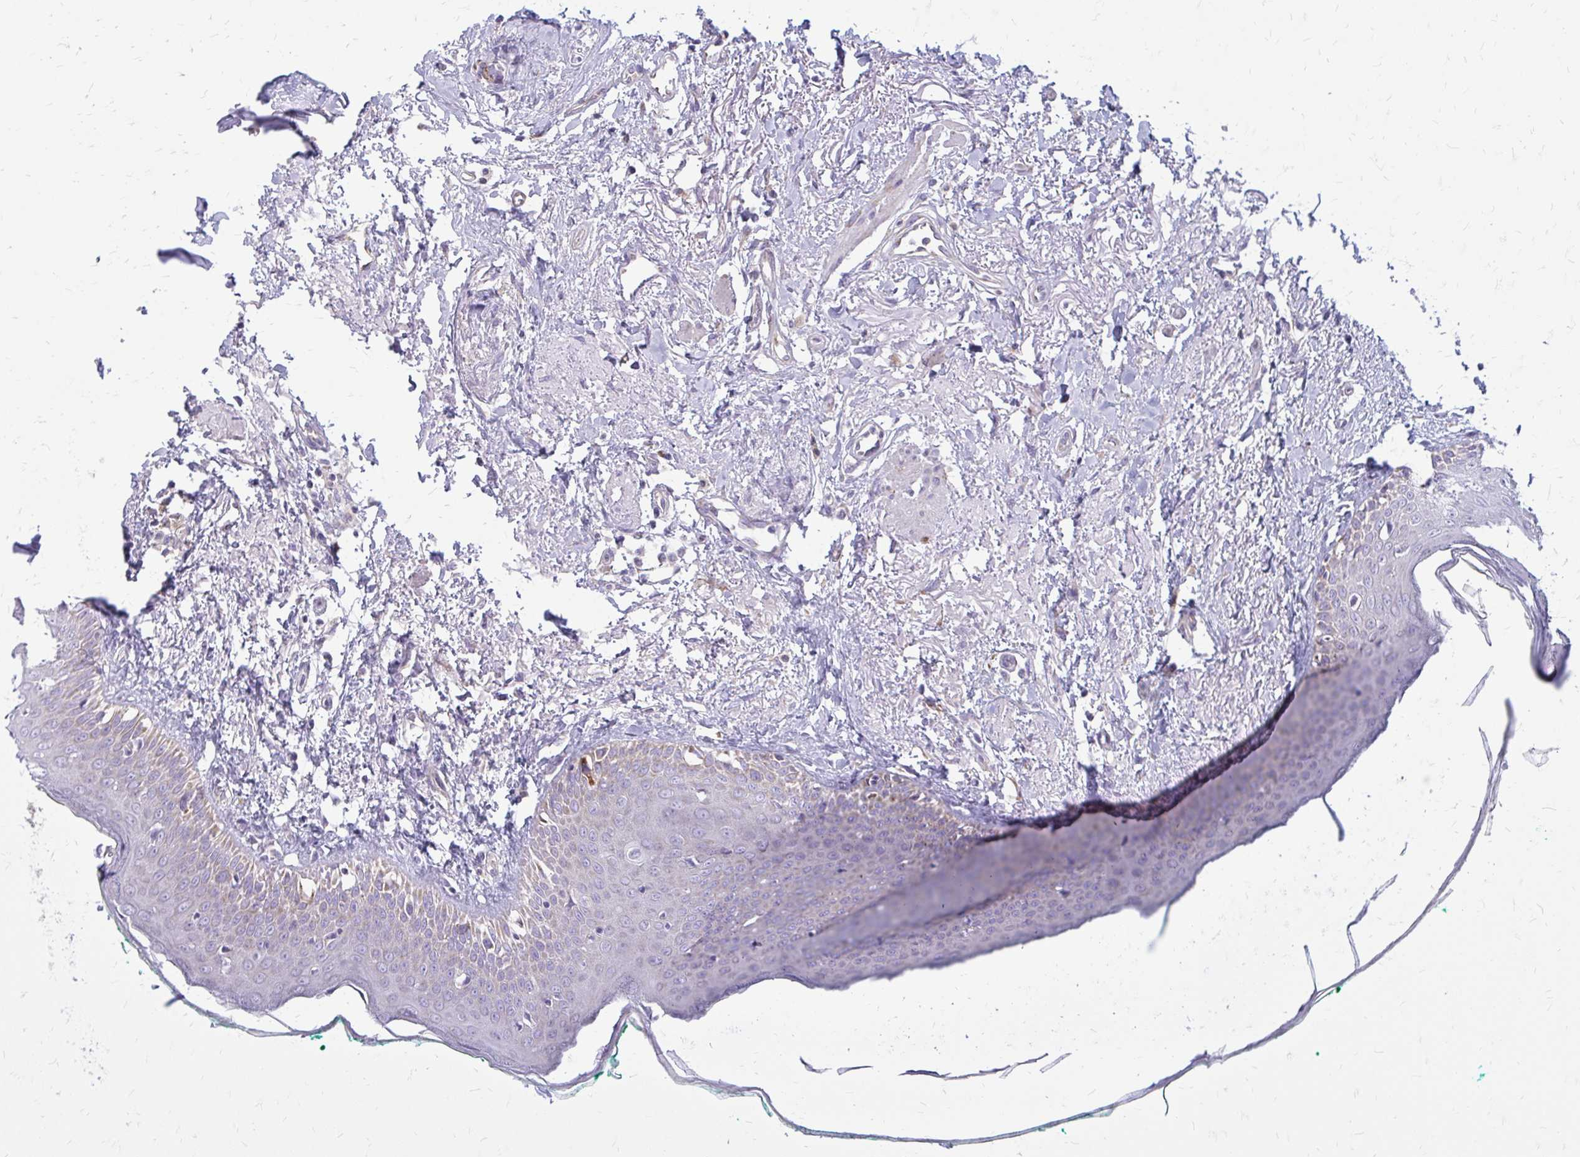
{"staining": {"intensity": "weak", "quantity": "25%-75%", "location": "cytoplasmic/membranous"}, "tissue": "oral mucosa", "cell_type": "Squamous epithelial cells", "image_type": "normal", "snomed": [{"axis": "morphology", "description": "Normal tissue, NOS"}, {"axis": "topography", "description": "Oral tissue"}], "caption": "Immunohistochemical staining of unremarkable human oral mucosa exhibits low levels of weak cytoplasmic/membranous positivity in about 25%-75% of squamous epithelial cells. (DAB (3,3'-diaminobenzidine) = brown stain, brightfield microscopy at high magnification).", "gene": "IFIT1", "patient": {"sex": "female", "age": 70}}